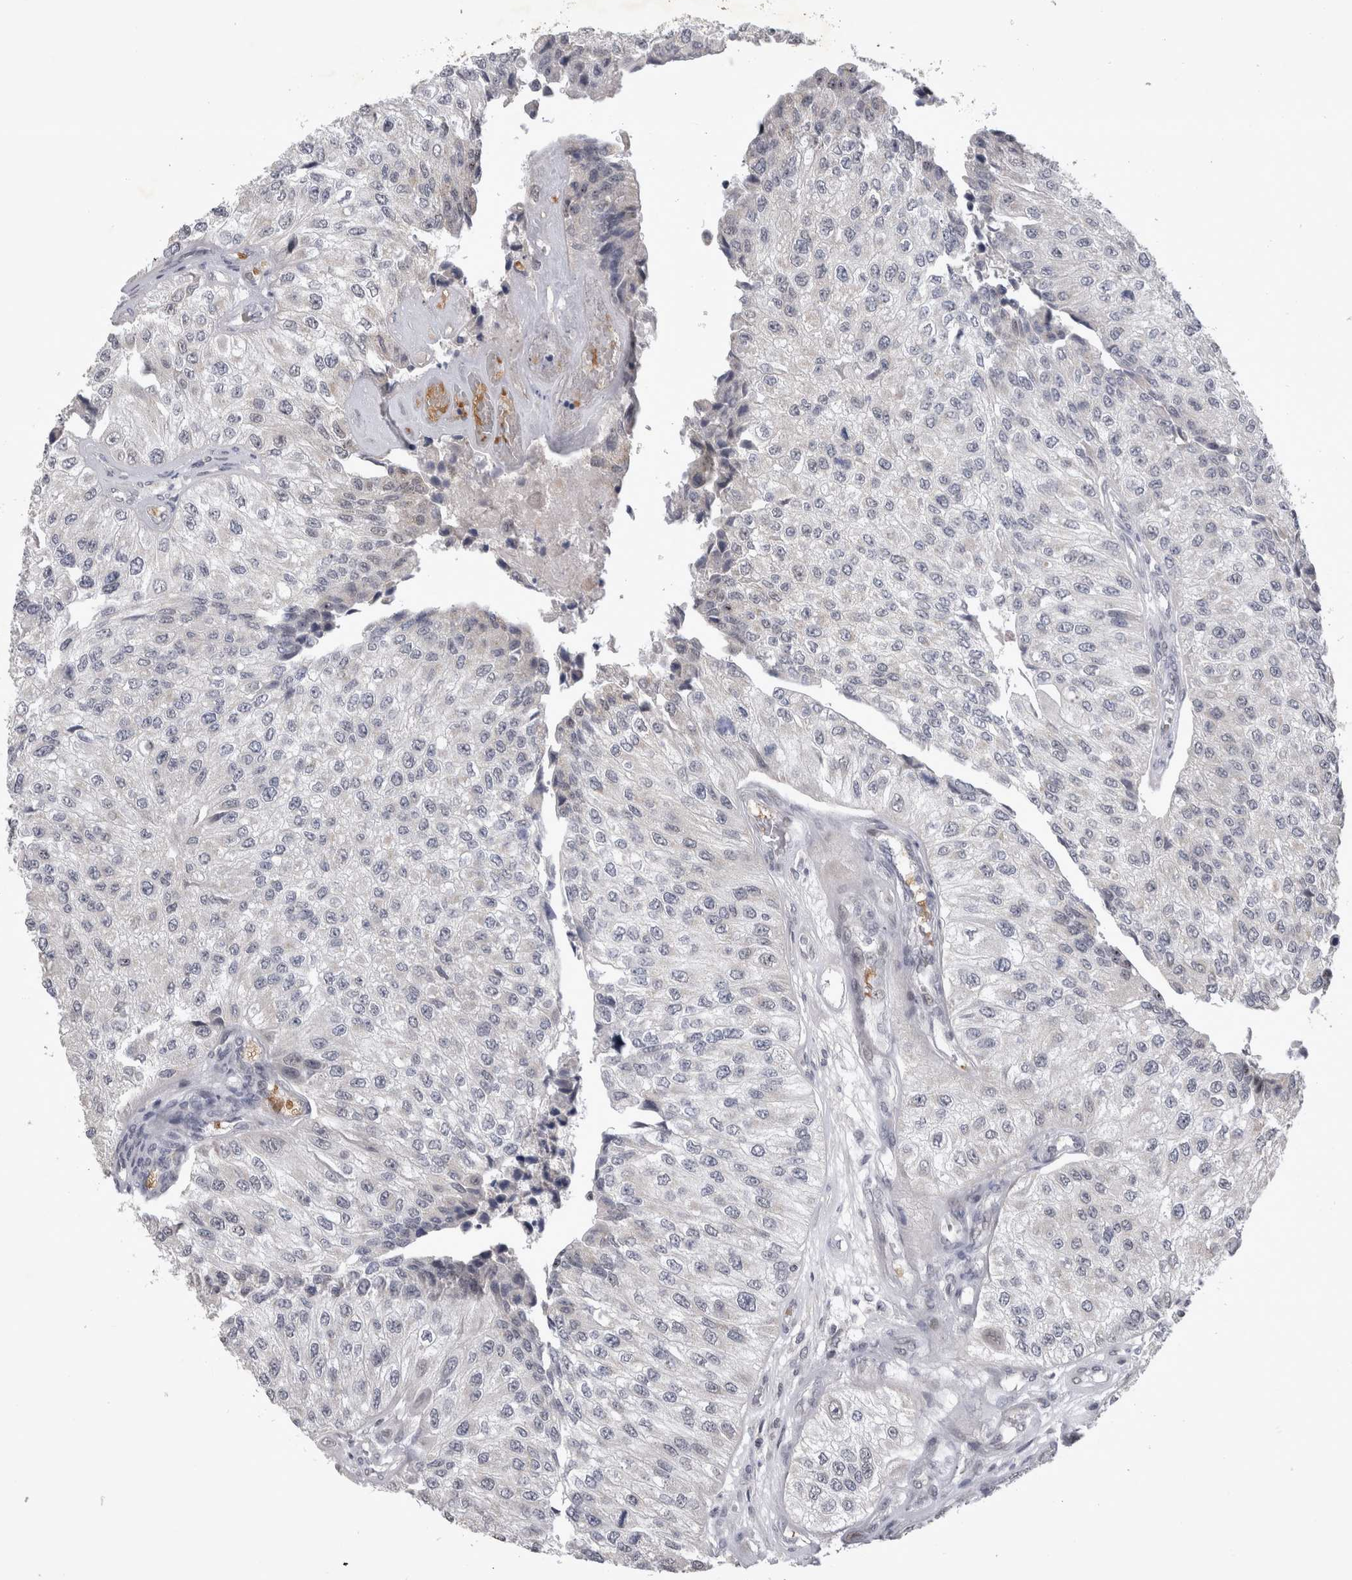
{"staining": {"intensity": "negative", "quantity": "none", "location": "none"}, "tissue": "urothelial cancer", "cell_type": "Tumor cells", "image_type": "cancer", "snomed": [{"axis": "morphology", "description": "Urothelial carcinoma, High grade"}, {"axis": "topography", "description": "Kidney"}, {"axis": "topography", "description": "Urinary bladder"}], "caption": "Histopathology image shows no protein staining in tumor cells of urothelial cancer tissue.", "gene": "IFI44", "patient": {"sex": "male", "age": 77}}